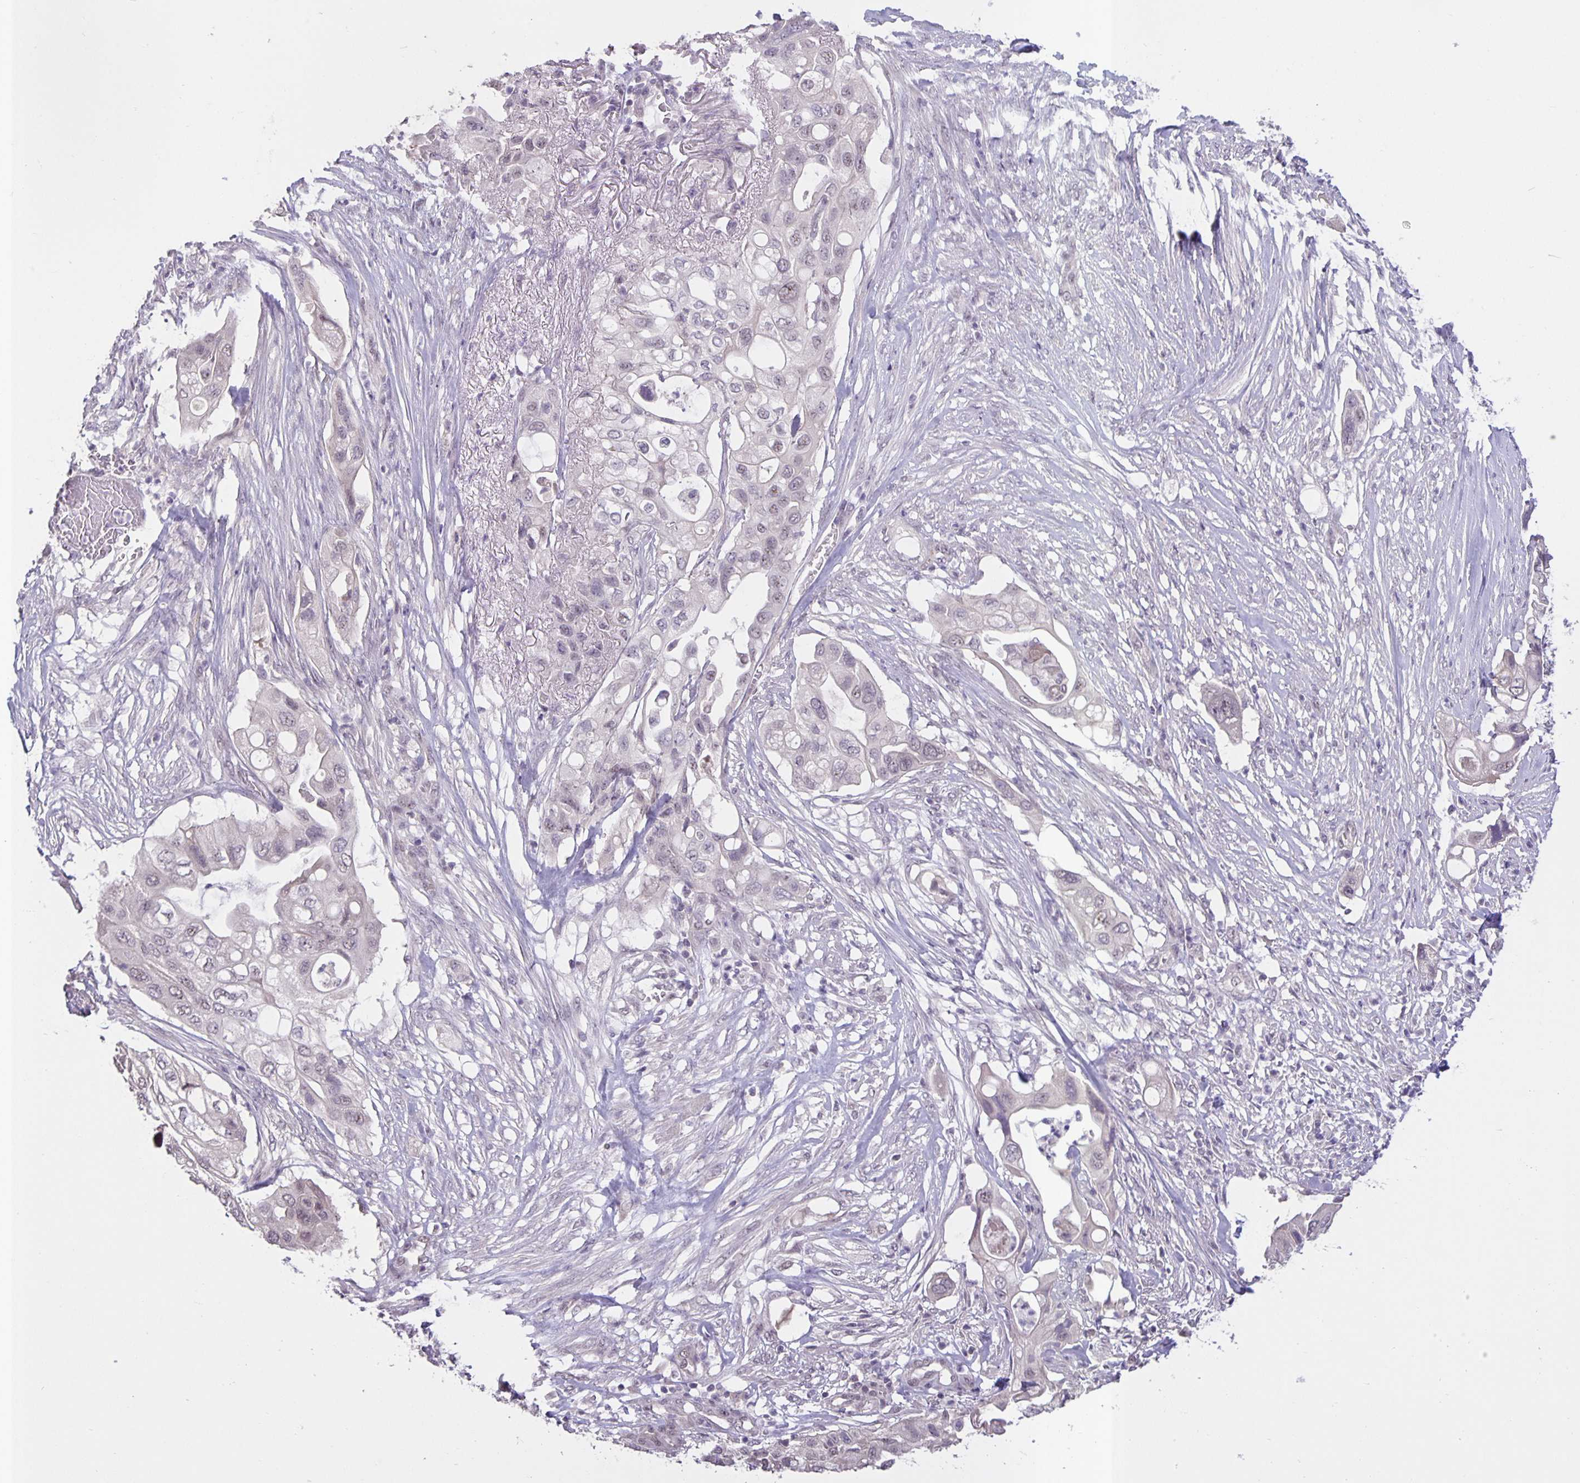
{"staining": {"intensity": "negative", "quantity": "none", "location": "none"}, "tissue": "pancreatic cancer", "cell_type": "Tumor cells", "image_type": "cancer", "snomed": [{"axis": "morphology", "description": "Adenocarcinoma, NOS"}, {"axis": "topography", "description": "Pancreas"}], "caption": "IHC photomicrograph of human pancreatic cancer (adenocarcinoma) stained for a protein (brown), which demonstrates no expression in tumor cells.", "gene": "ARVCF", "patient": {"sex": "female", "age": 72}}